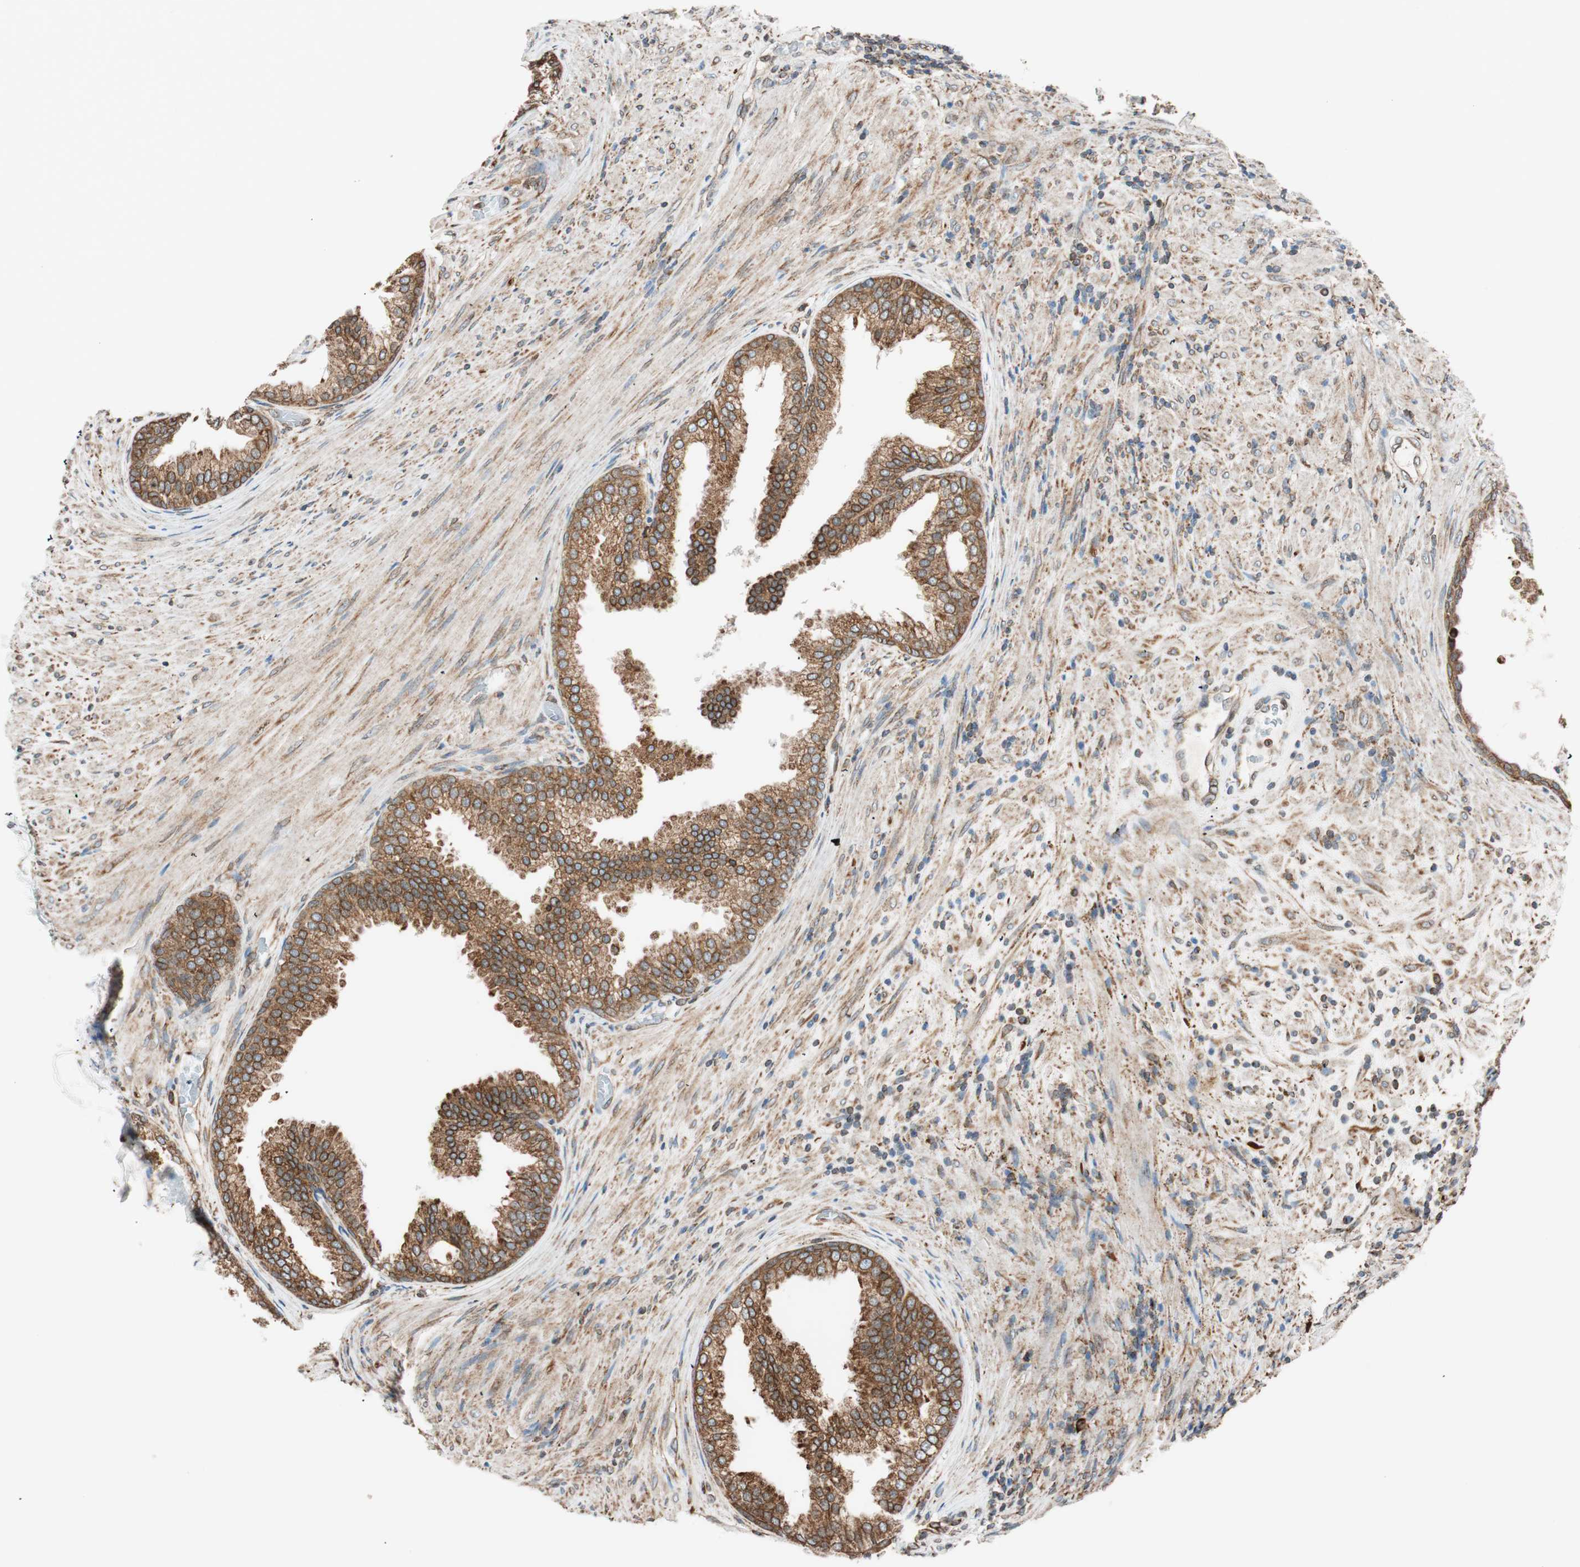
{"staining": {"intensity": "strong", "quantity": ">75%", "location": "cytoplasmic/membranous"}, "tissue": "prostate", "cell_type": "Glandular cells", "image_type": "normal", "snomed": [{"axis": "morphology", "description": "Normal tissue, NOS"}, {"axis": "topography", "description": "Prostate"}], "caption": "DAB (3,3'-diaminobenzidine) immunohistochemical staining of normal prostate exhibits strong cytoplasmic/membranous protein positivity in approximately >75% of glandular cells.", "gene": "PRKCSH", "patient": {"sex": "male", "age": 76}}